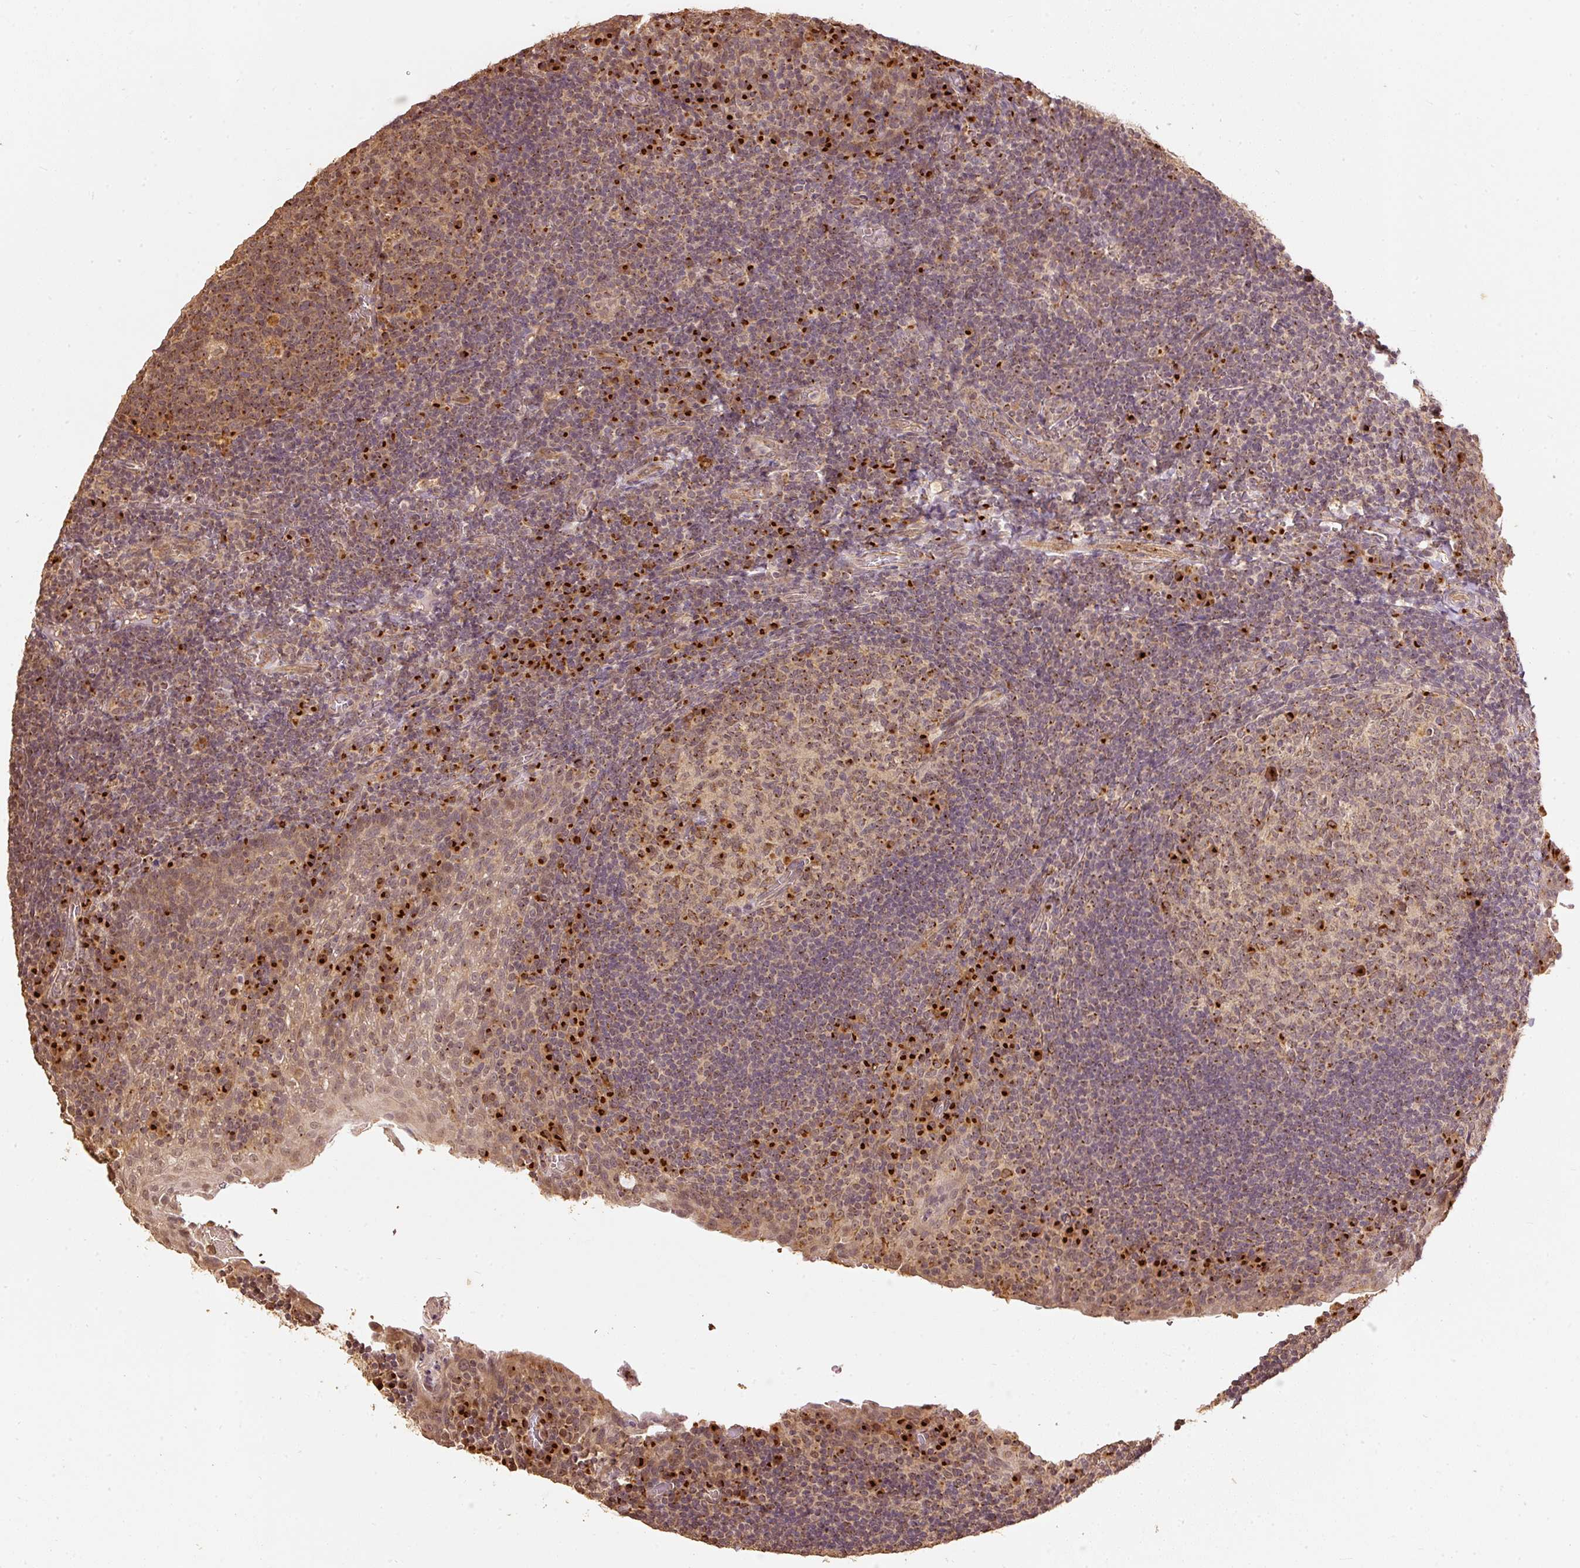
{"staining": {"intensity": "moderate", "quantity": ">75%", "location": "cytoplasmic/membranous"}, "tissue": "tonsil", "cell_type": "Germinal center cells", "image_type": "normal", "snomed": [{"axis": "morphology", "description": "Normal tissue, NOS"}, {"axis": "topography", "description": "Tonsil"}], "caption": "Germinal center cells display moderate cytoplasmic/membranous staining in about >75% of cells in normal tonsil.", "gene": "FUT8", "patient": {"sex": "male", "age": 17}}